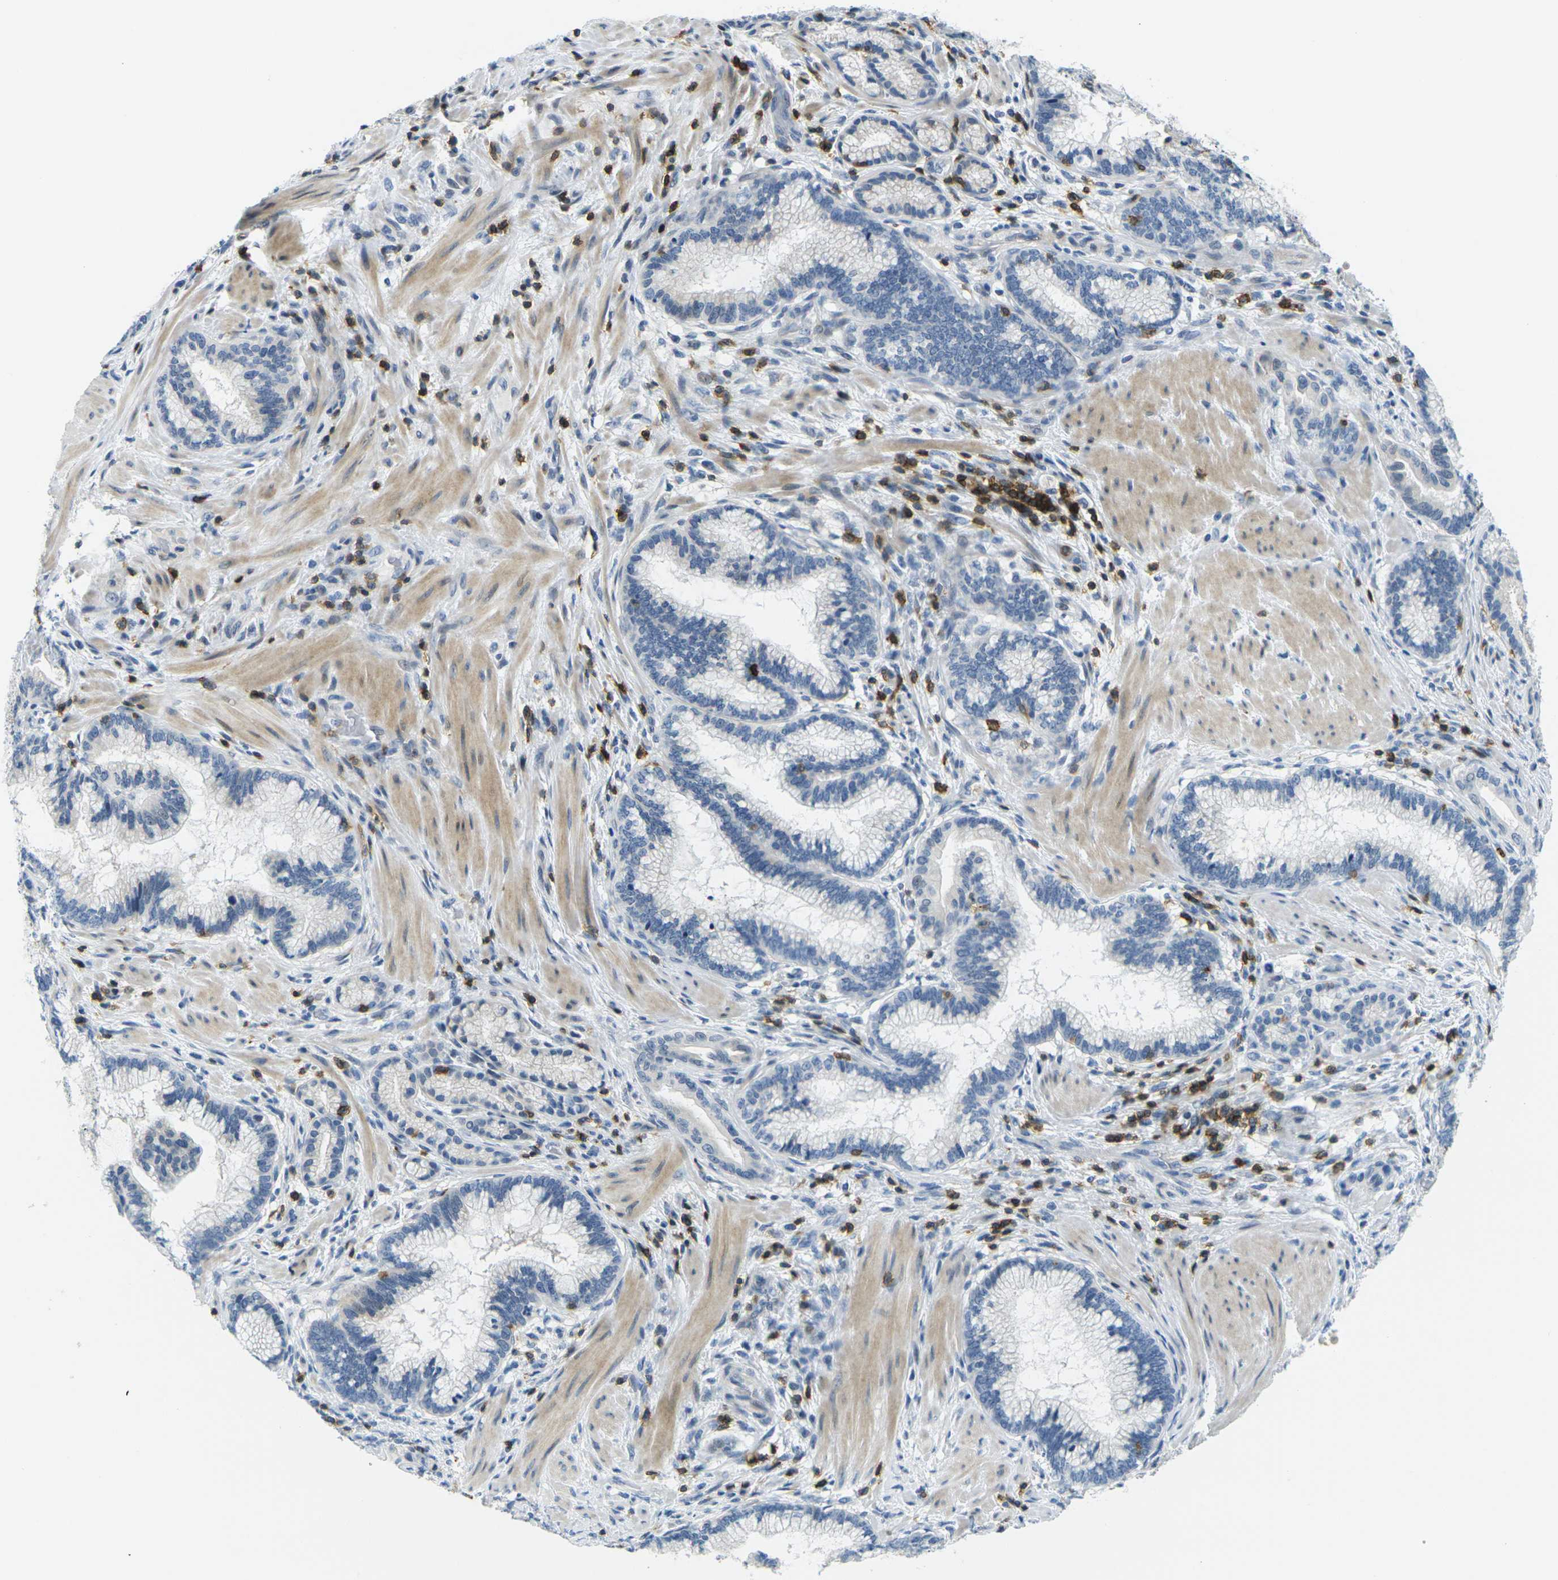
{"staining": {"intensity": "negative", "quantity": "none", "location": "none"}, "tissue": "pancreatic cancer", "cell_type": "Tumor cells", "image_type": "cancer", "snomed": [{"axis": "morphology", "description": "Adenocarcinoma, NOS"}, {"axis": "topography", "description": "Pancreas"}], "caption": "Protein analysis of pancreatic cancer (adenocarcinoma) demonstrates no significant positivity in tumor cells.", "gene": "CD3D", "patient": {"sex": "female", "age": 64}}